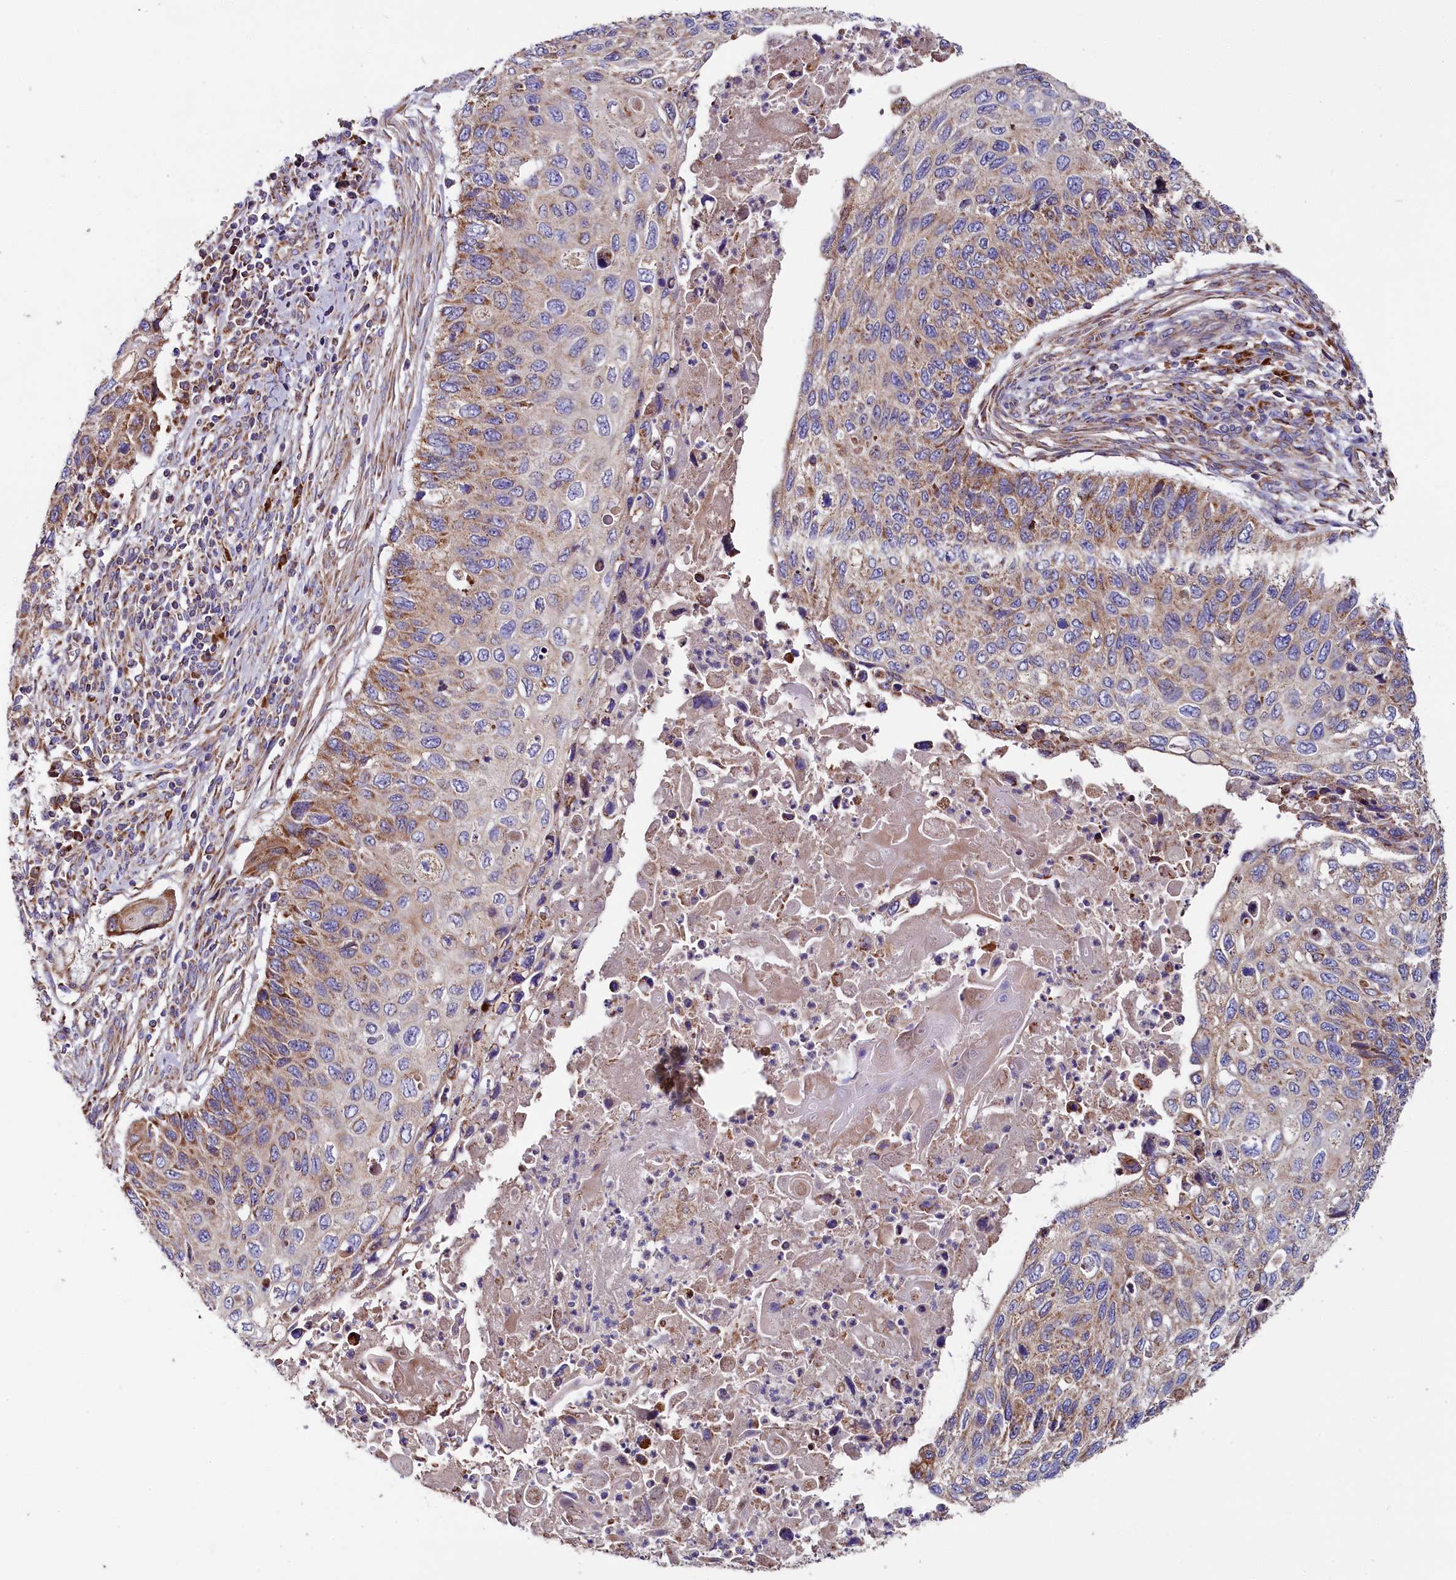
{"staining": {"intensity": "moderate", "quantity": "25%-75%", "location": "cytoplasmic/membranous"}, "tissue": "cervical cancer", "cell_type": "Tumor cells", "image_type": "cancer", "snomed": [{"axis": "morphology", "description": "Squamous cell carcinoma, NOS"}, {"axis": "topography", "description": "Cervix"}], "caption": "This histopathology image exhibits cervical cancer (squamous cell carcinoma) stained with immunohistochemistry (IHC) to label a protein in brown. The cytoplasmic/membranous of tumor cells show moderate positivity for the protein. Nuclei are counter-stained blue.", "gene": "ZSWIM1", "patient": {"sex": "female", "age": 70}}